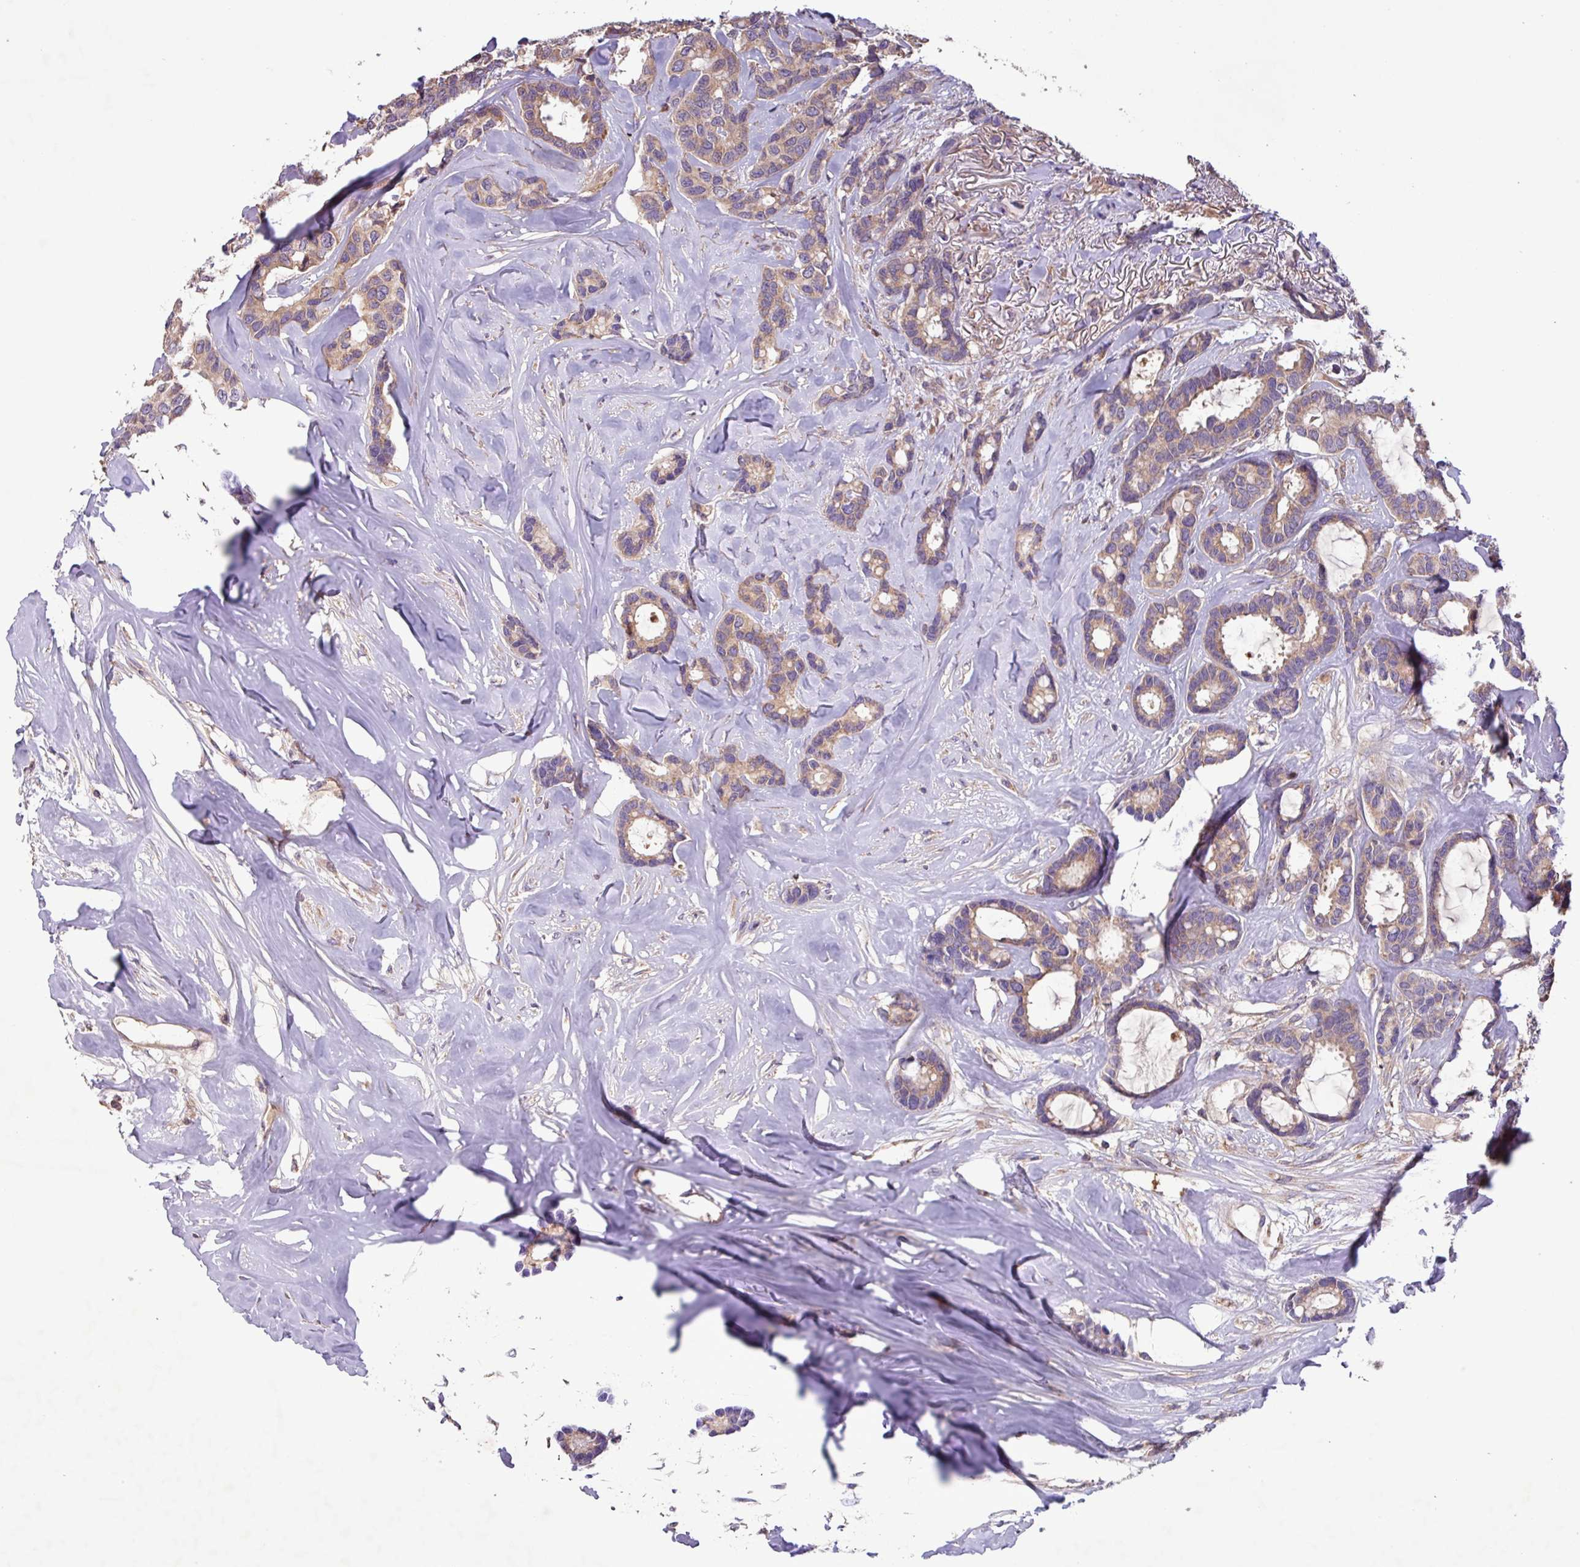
{"staining": {"intensity": "moderate", "quantity": ">75%", "location": "cytoplasmic/membranous"}, "tissue": "breast cancer", "cell_type": "Tumor cells", "image_type": "cancer", "snomed": [{"axis": "morphology", "description": "Duct carcinoma"}, {"axis": "topography", "description": "Breast"}], "caption": "An image showing moderate cytoplasmic/membranous expression in about >75% of tumor cells in breast cancer, as visualized by brown immunohistochemical staining.", "gene": "PTPRQ", "patient": {"sex": "female", "age": 87}}